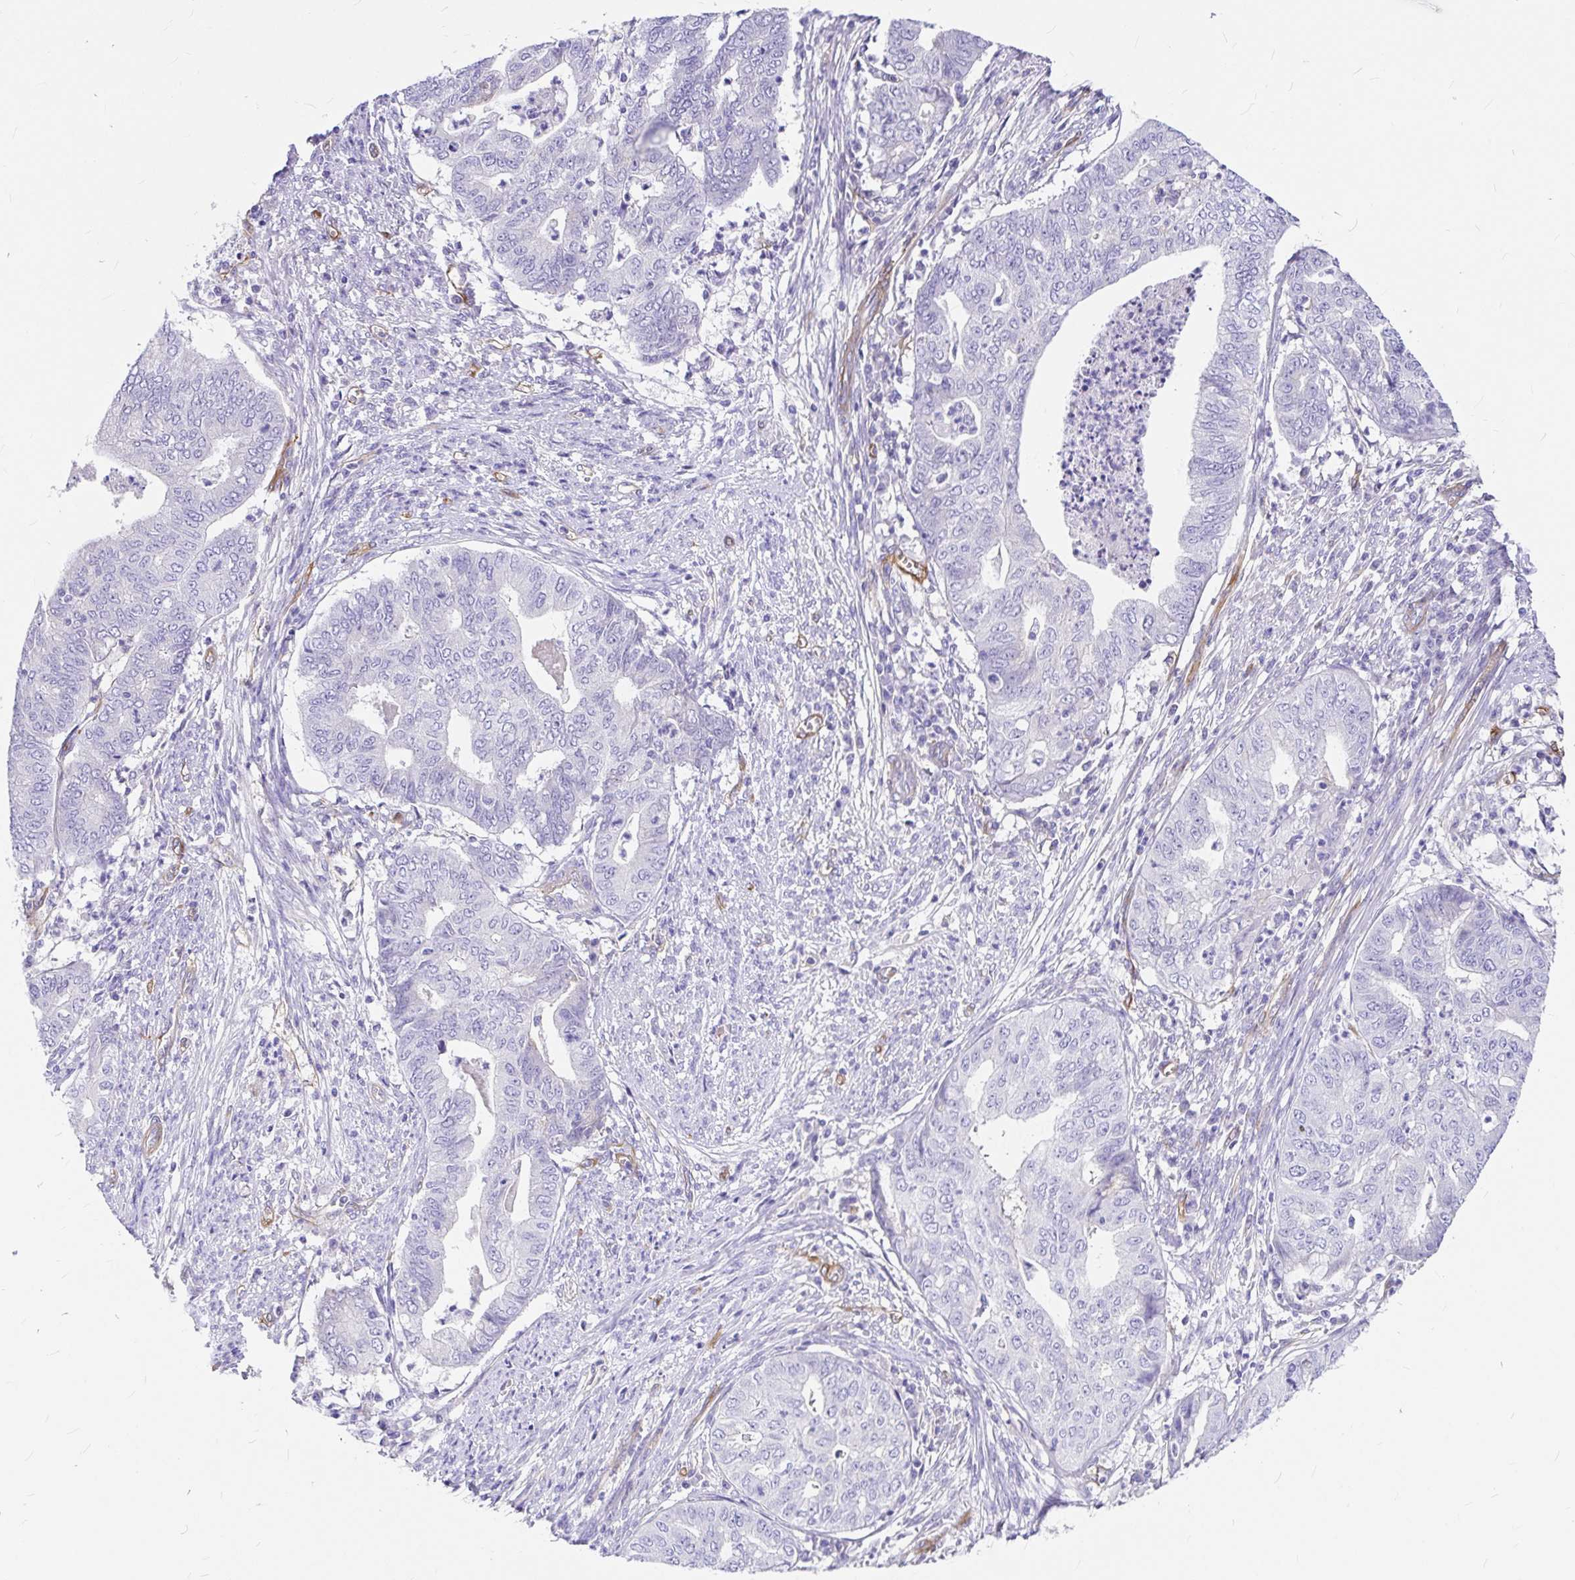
{"staining": {"intensity": "negative", "quantity": "none", "location": "none"}, "tissue": "endometrial cancer", "cell_type": "Tumor cells", "image_type": "cancer", "snomed": [{"axis": "morphology", "description": "Adenocarcinoma, NOS"}, {"axis": "topography", "description": "Endometrium"}], "caption": "Endometrial adenocarcinoma was stained to show a protein in brown. There is no significant staining in tumor cells.", "gene": "MYO1B", "patient": {"sex": "female", "age": 79}}